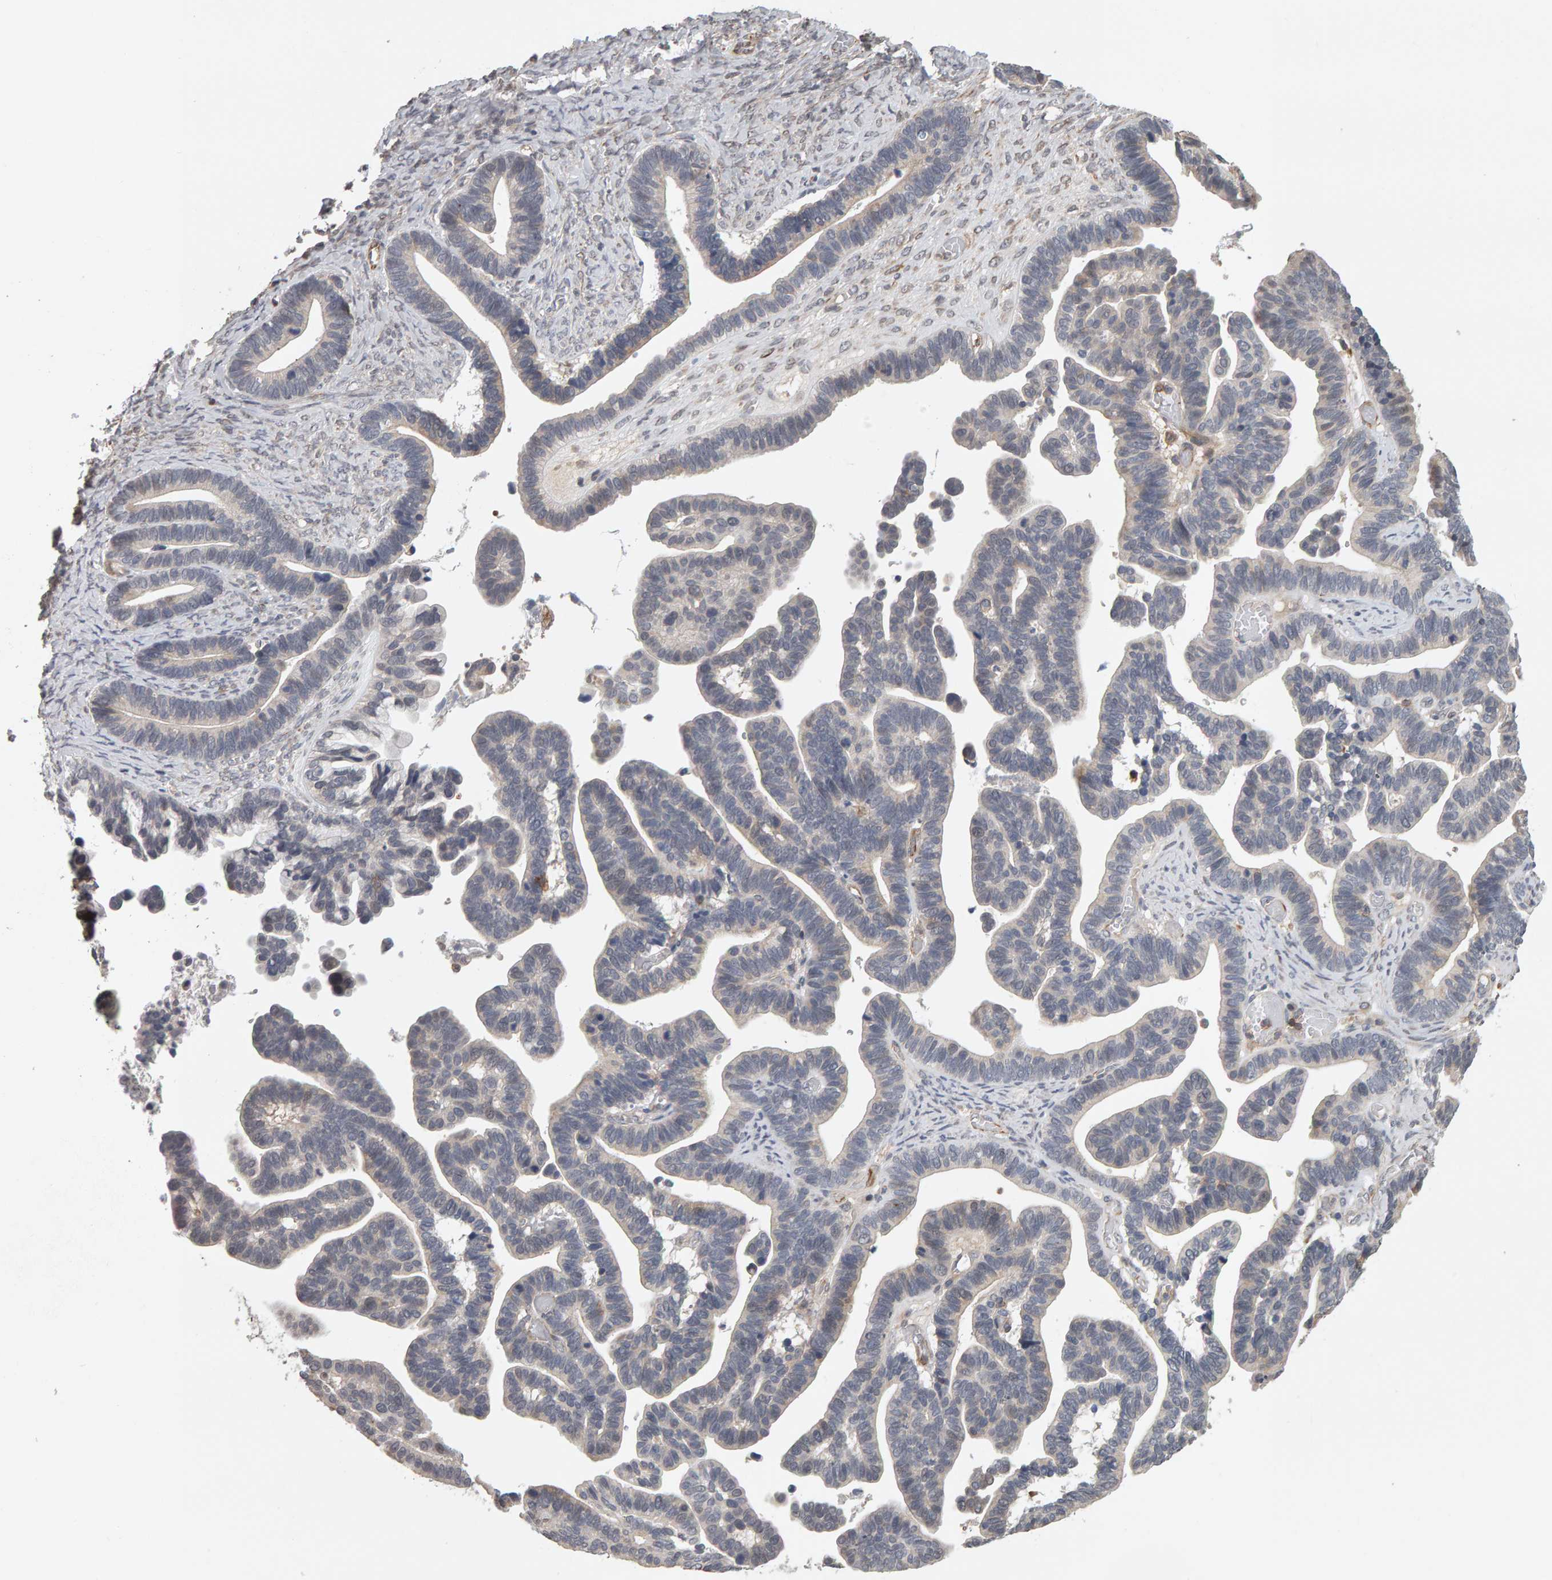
{"staining": {"intensity": "negative", "quantity": "none", "location": "none"}, "tissue": "ovarian cancer", "cell_type": "Tumor cells", "image_type": "cancer", "snomed": [{"axis": "morphology", "description": "Cystadenocarcinoma, serous, NOS"}, {"axis": "topography", "description": "Ovary"}], "caption": "Immunohistochemical staining of human ovarian cancer (serous cystadenocarcinoma) demonstrates no significant positivity in tumor cells.", "gene": "TEFM", "patient": {"sex": "female", "age": 56}}